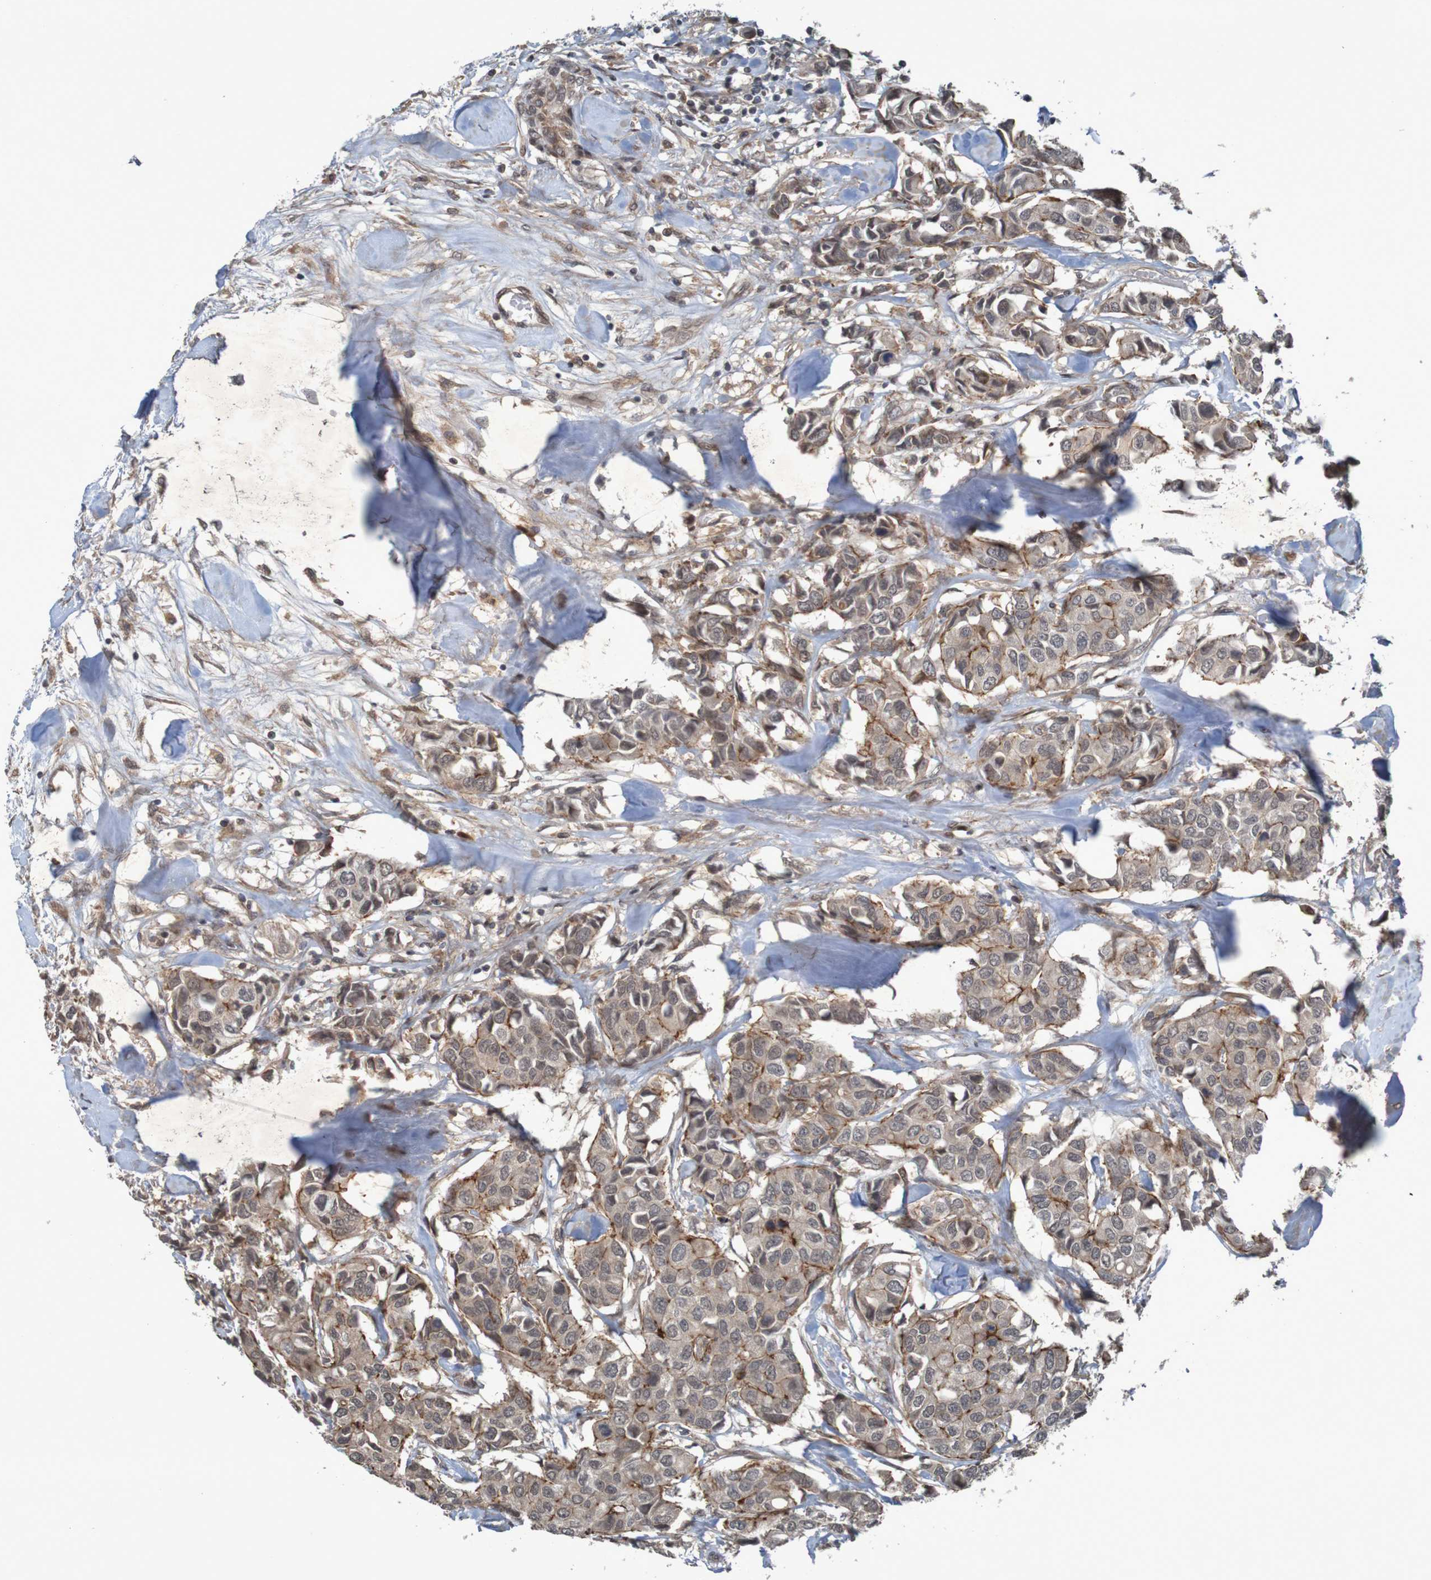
{"staining": {"intensity": "moderate", "quantity": ">75%", "location": "cytoplasmic/membranous"}, "tissue": "breast cancer", "cell_type": "Tumor cells", "image_type": "cancer", "snomed": [{"axis": "morphology", "description": "Duct carcinoma"}, {"axis": "topography", "description": "Breast"}], "caption": "A micrograph of invasive ductal carcinoma (breast) stained for a protein exhibits moderate cytoplasmic/membranous brown staining in tumor cells.", "gene": "ARHGEF11", "patient": {"sex": "female", "age": 80}}